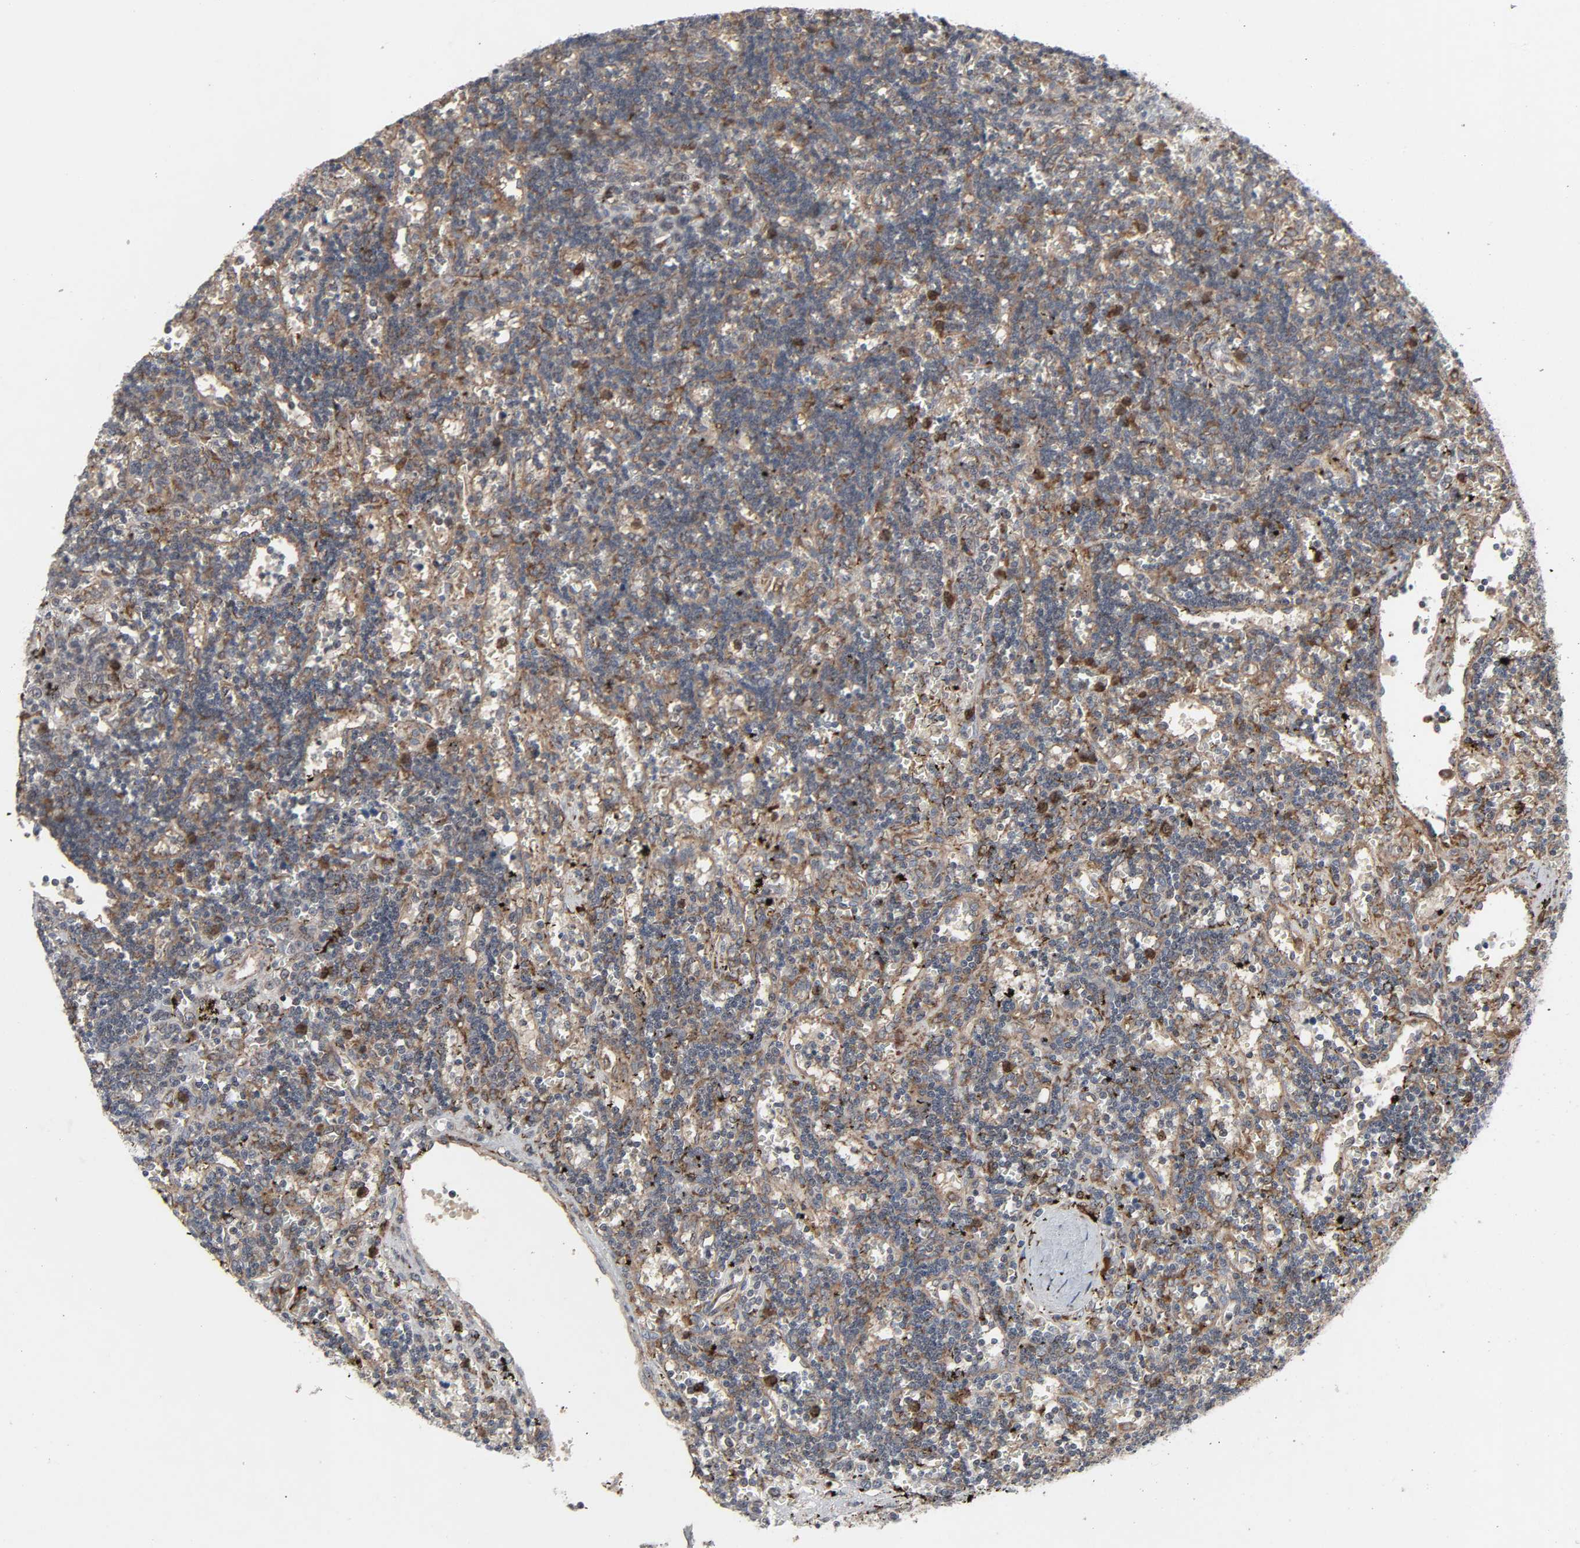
{"staining": {"intensity": "negative", "quantity": "none", "location": "none"}, "tissue": "lymphoma", "cell_type": "Tumor cells", "image_type": "cancer", "snomed": [{"axis": "morphology", "description": "Malignant lymphoma, non-Hodgkin's type, Low grade"}, {"axis": "topography", "description": "Spleen"}], "caption": "Histopathology image shows no protein expression in tumor cells of low-grade malignant lymphoma, non-Hodgkin's type tissue.", "gene": "ADCY4", "patient": {"sex": "male", "age": 60}}